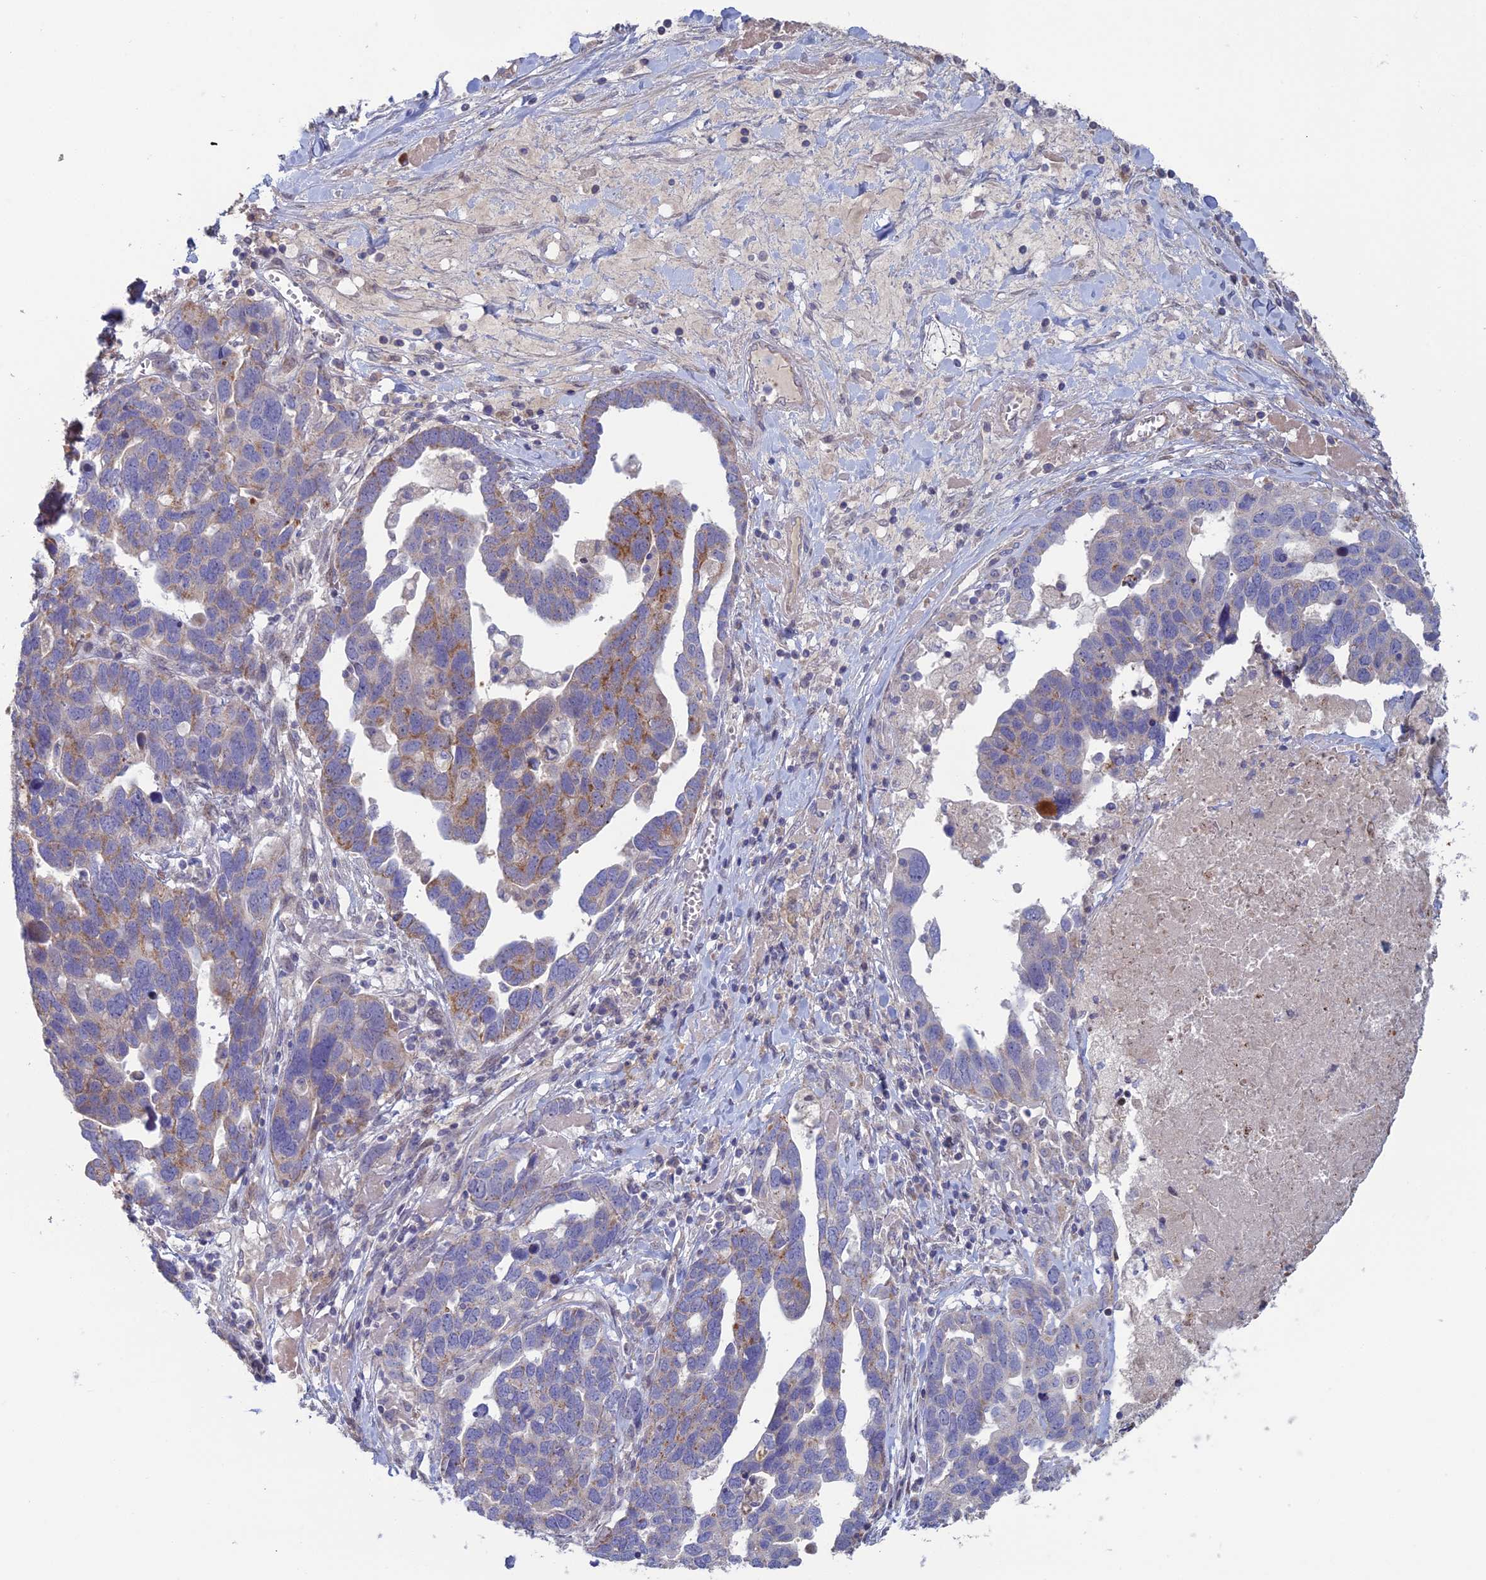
{"staining": {"intensity": "weak", "quantity": "25%-75%", "location": "cytoplasmic/membranous"}, "tissue": "ovarian cancer", "cell_type": "Tumor cells", "image_type": "cancer", "snomed": [{"axis": "morphology", "description": "Cystadenocarcinoma, serous, NOS"}, {"axis": "topography", "description": "Ovary"}], "caption": "Immunohistochemistry micrograph of neoplastic tissue: ovarian cancer stained using immunohistochemistry reveals low levels of weak protein expression localized specifically in the cytoplasmic/membranous of tumor cells, appearing as a cytoplasmic/membranous brown color.", "gene": "ARL16", "patient": {"sex": "female", "age": 54}}